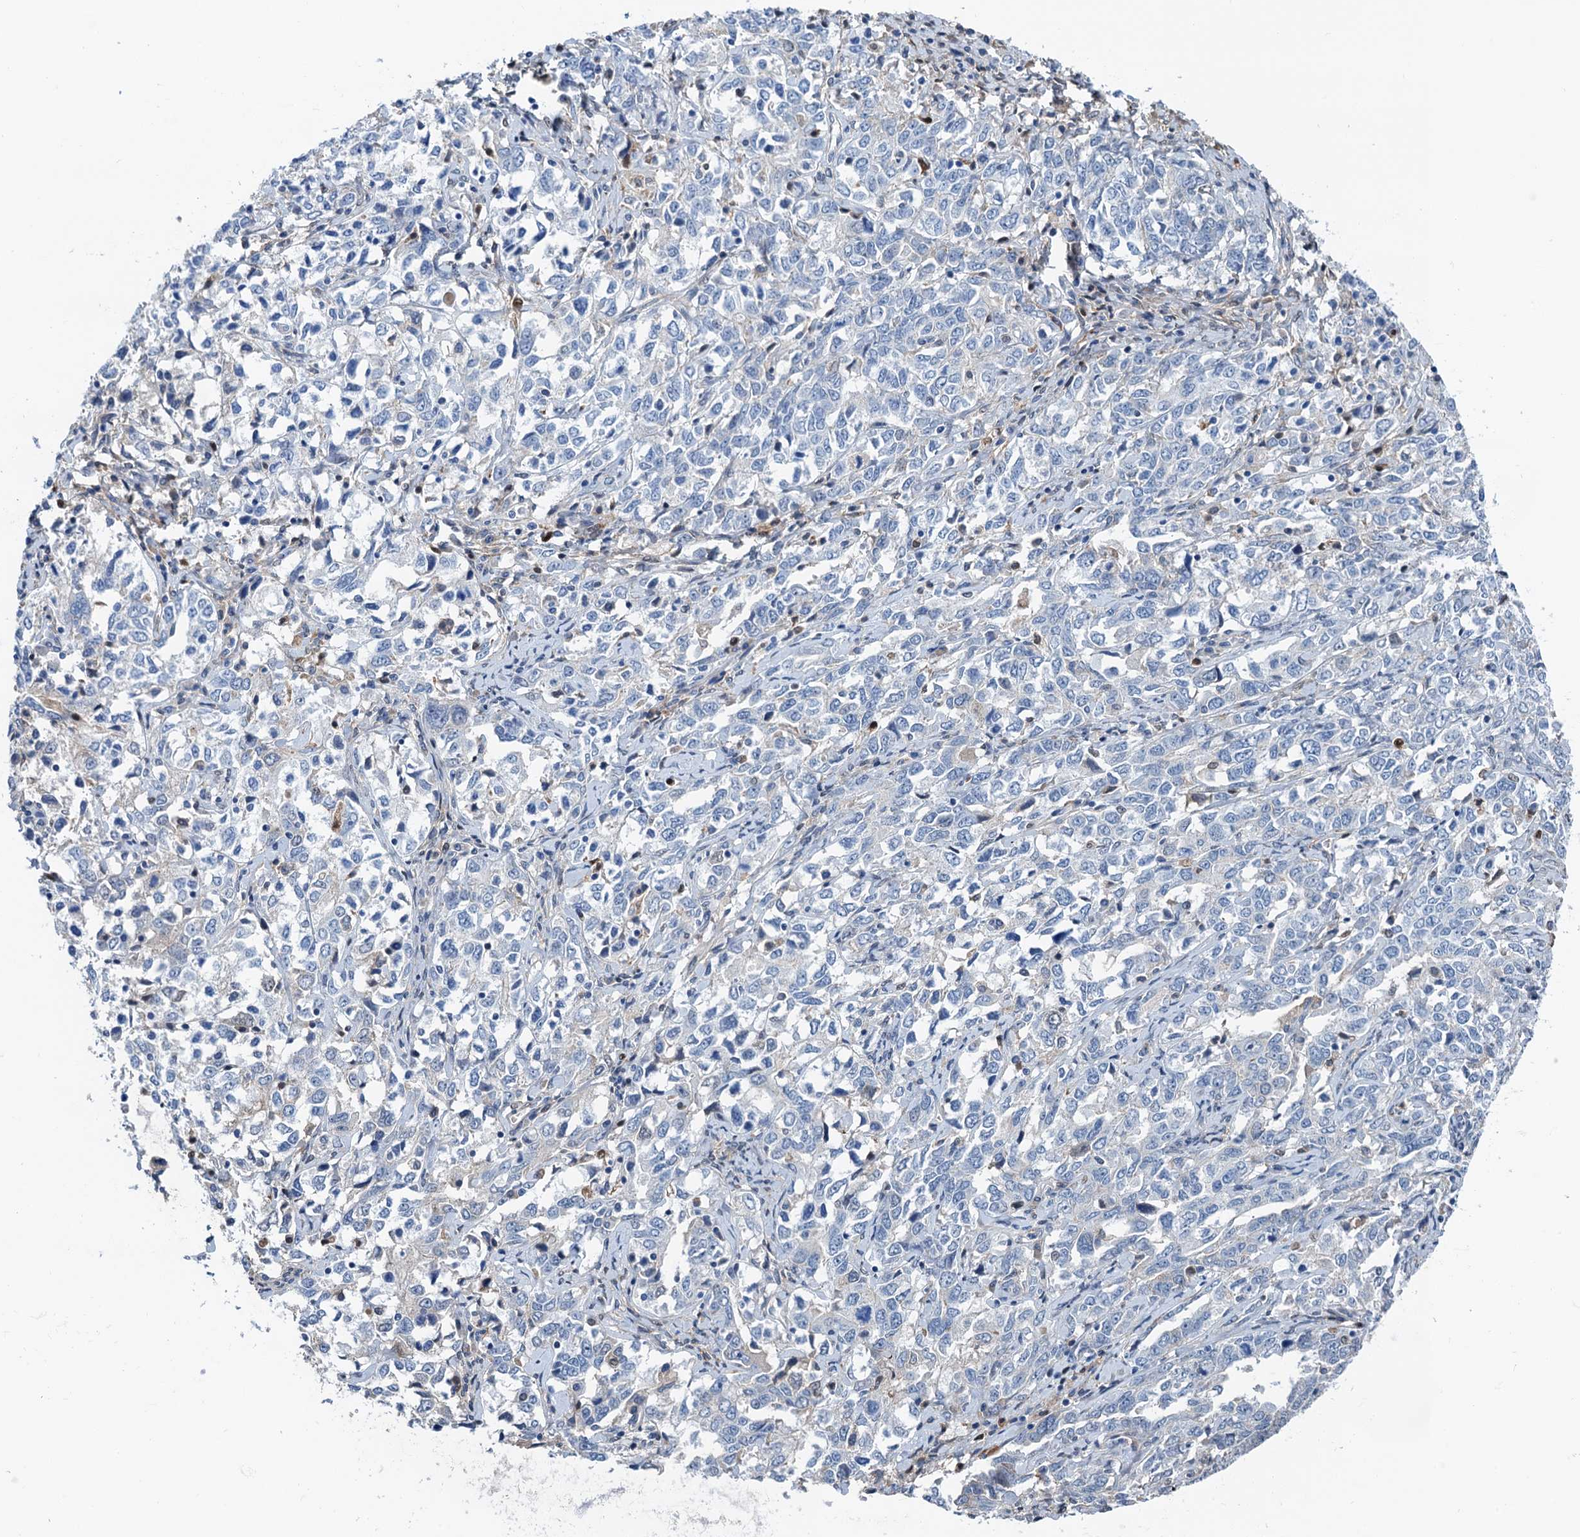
{"staining": {"intensity": "negative", "quantity": "none", "location": "none"}, "tissue": "ovarian cancer", "cell_type": "Tumor cells", "image_type": "cancer", "snomed": [{"axis": "morphology", "description": "Carcinoma, endometroid"}, {"axis": "topography", "description": "Ovary"}], "caption": "The immunohistochemistry image has no significant staining in tumor cells of ovarian endometroid carcinoma tissue. (DAB (3,3'-diaminobenzidine) IHC with hematoxylin counter stain).", "gene": "CSTPP1", "patient": {"sex": "female", "age": 62}}